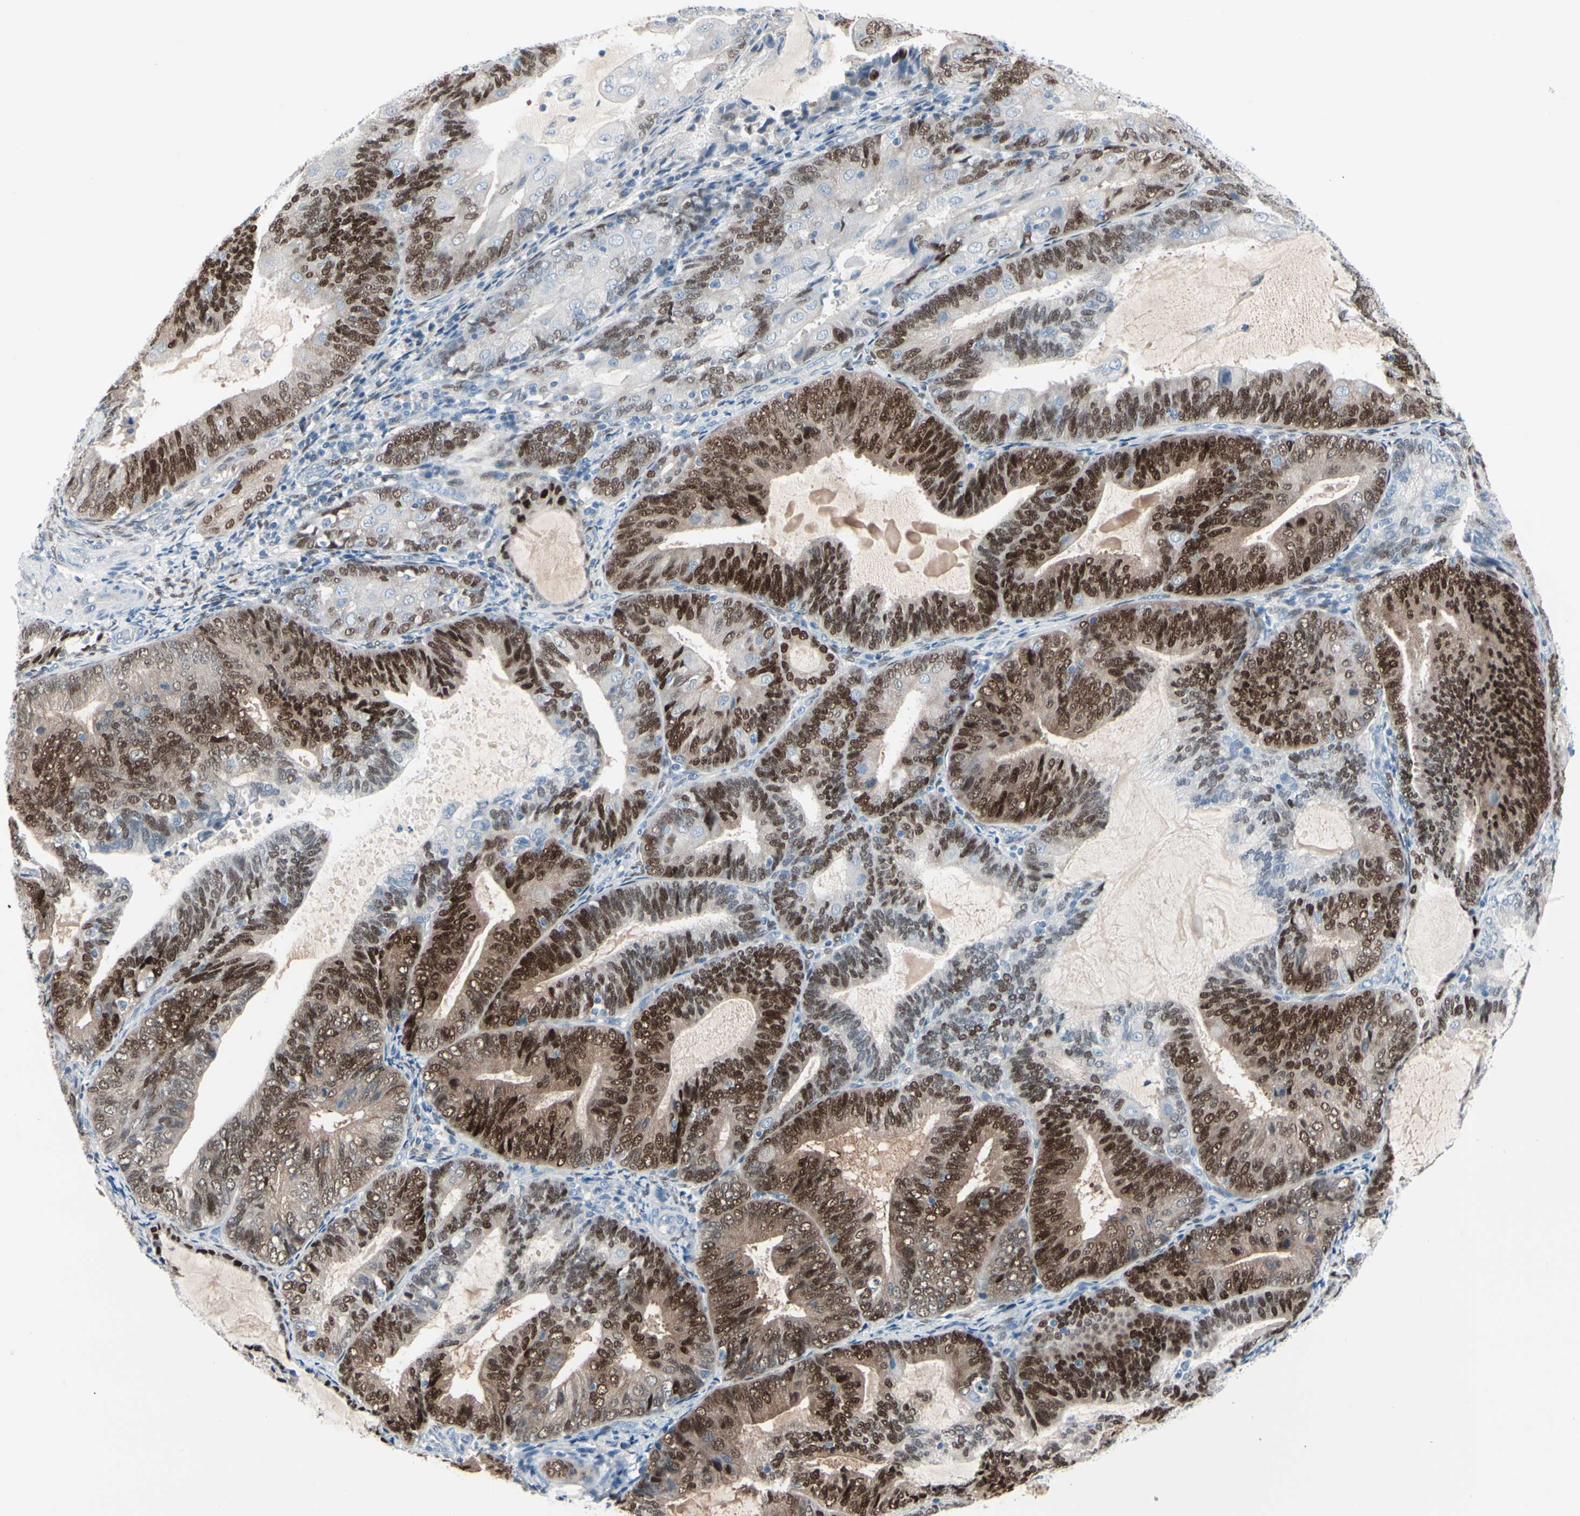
{"staining": {"intensity": "strong", "quantity": ">75%", "location": "cytoplasmic/membranous,nuclear"}, "tissue": "endometrial cancer", "cell_type": "Tumor cells", "image_type": "cancer", "snomed": [{"axis": "morphology", "description": "Adenocarcinoma, NOS"}, {"axis": "topography", "description": "Endometrium"}], "caption": "Immunohistochemistry histopathology image of endometrial cancer (adenocarcinoma) stained for a protein (brown), which demonstrates high levels of strong cytoplasmic/membranous and nuclear positivity in about >75% of tumor cells.", "gene": "PGR", "patient": {"sex": "female", "age": 81}}